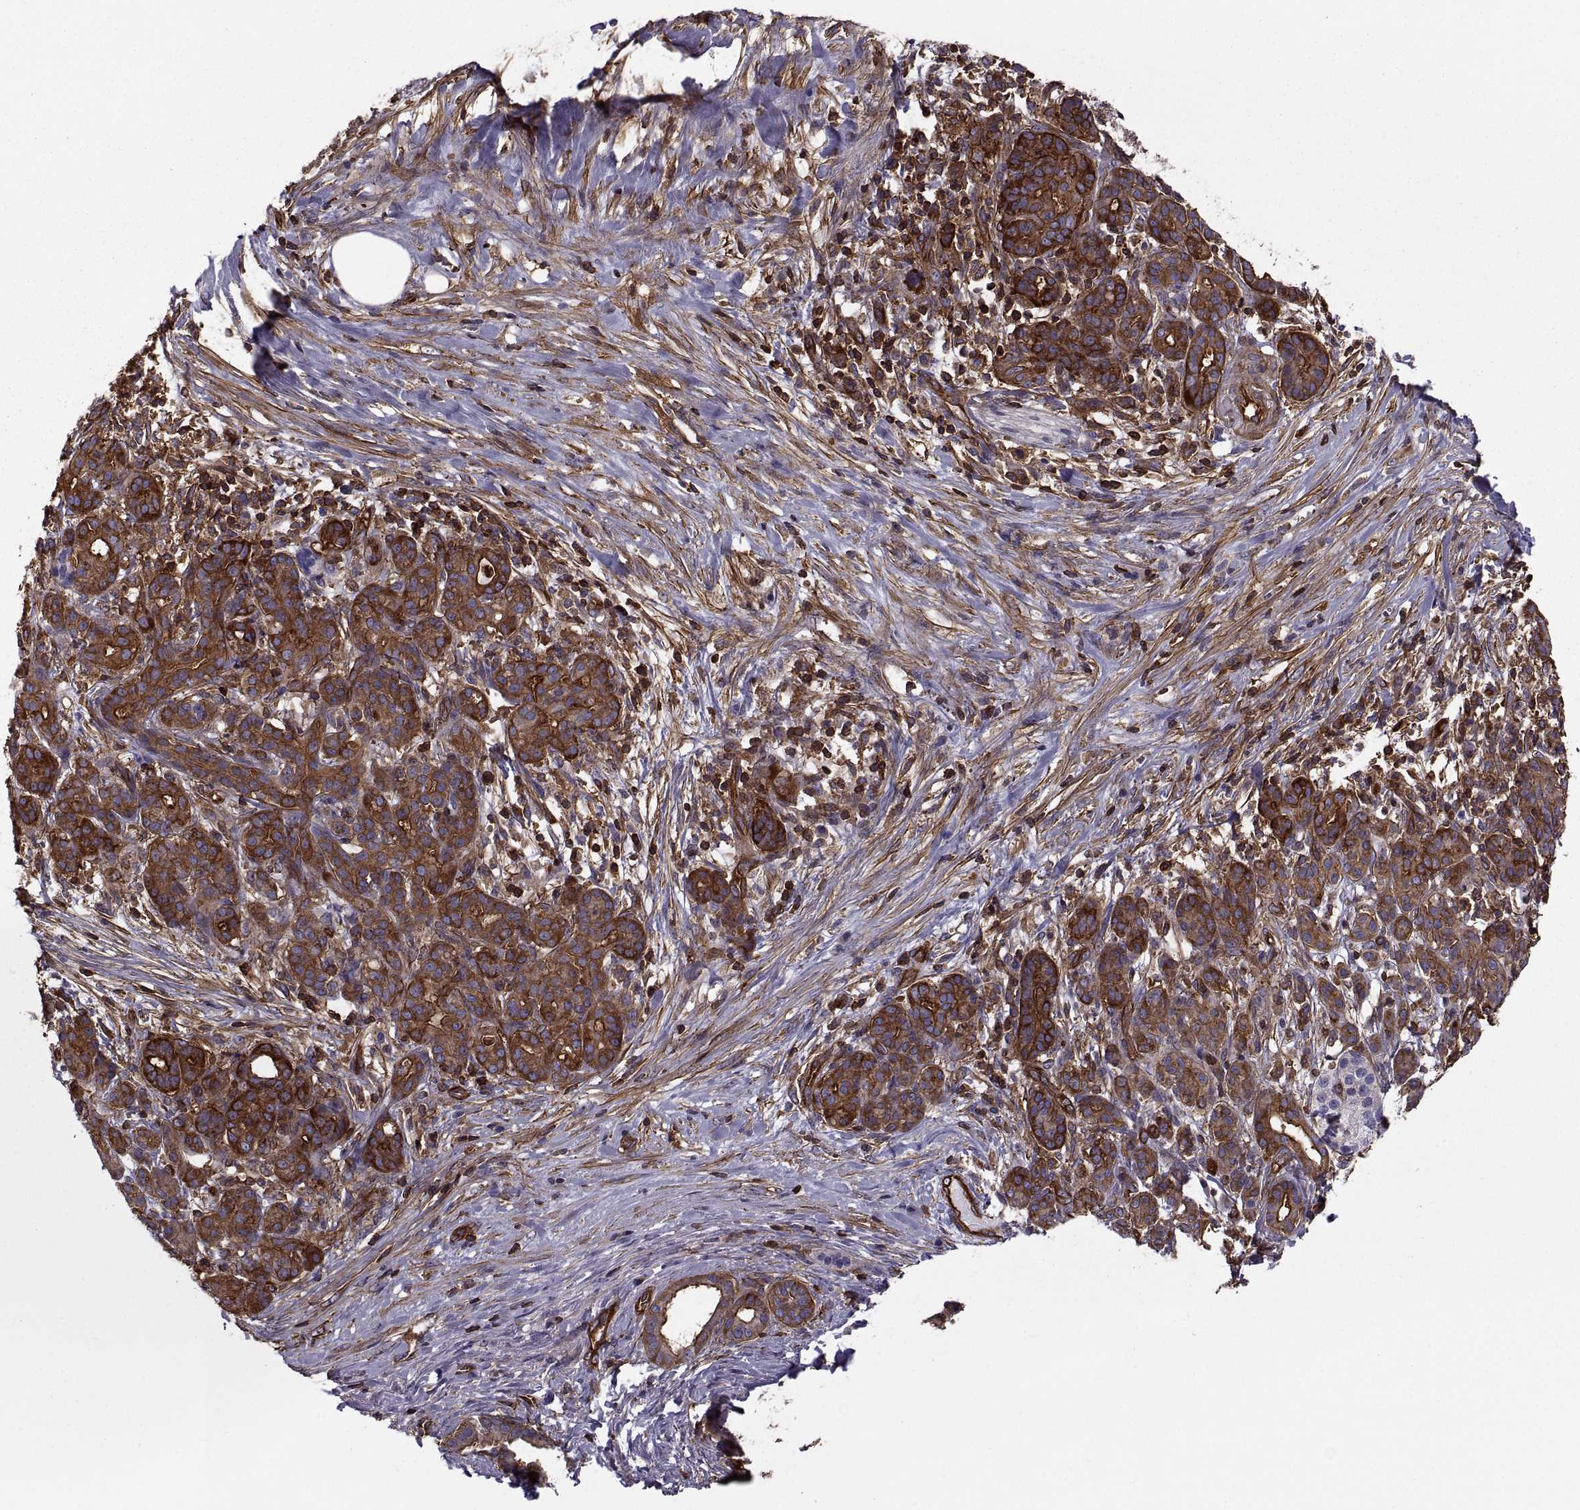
{"staining": {"intensity": "strong", "quantity": ">75%", "location": "cytoplasmic/membranous"}, "tissue": "pancreatic cancer", "cell_type": "Tumor cells", "image_type": "cancer", "snomed": [{"axis": "morphology", "description": "Adenocarcinoma, NOS"}, {"axis": "topography", "description": "Pancreas"}], "caption": "DAB immunohistochemical staining of pancreatic cancer reveals strong cytoplasmic/membranous protein expression in about >75% of tumor cells.", "gene": "MYH9", "patient": {"sex": "male", "age": 44}}